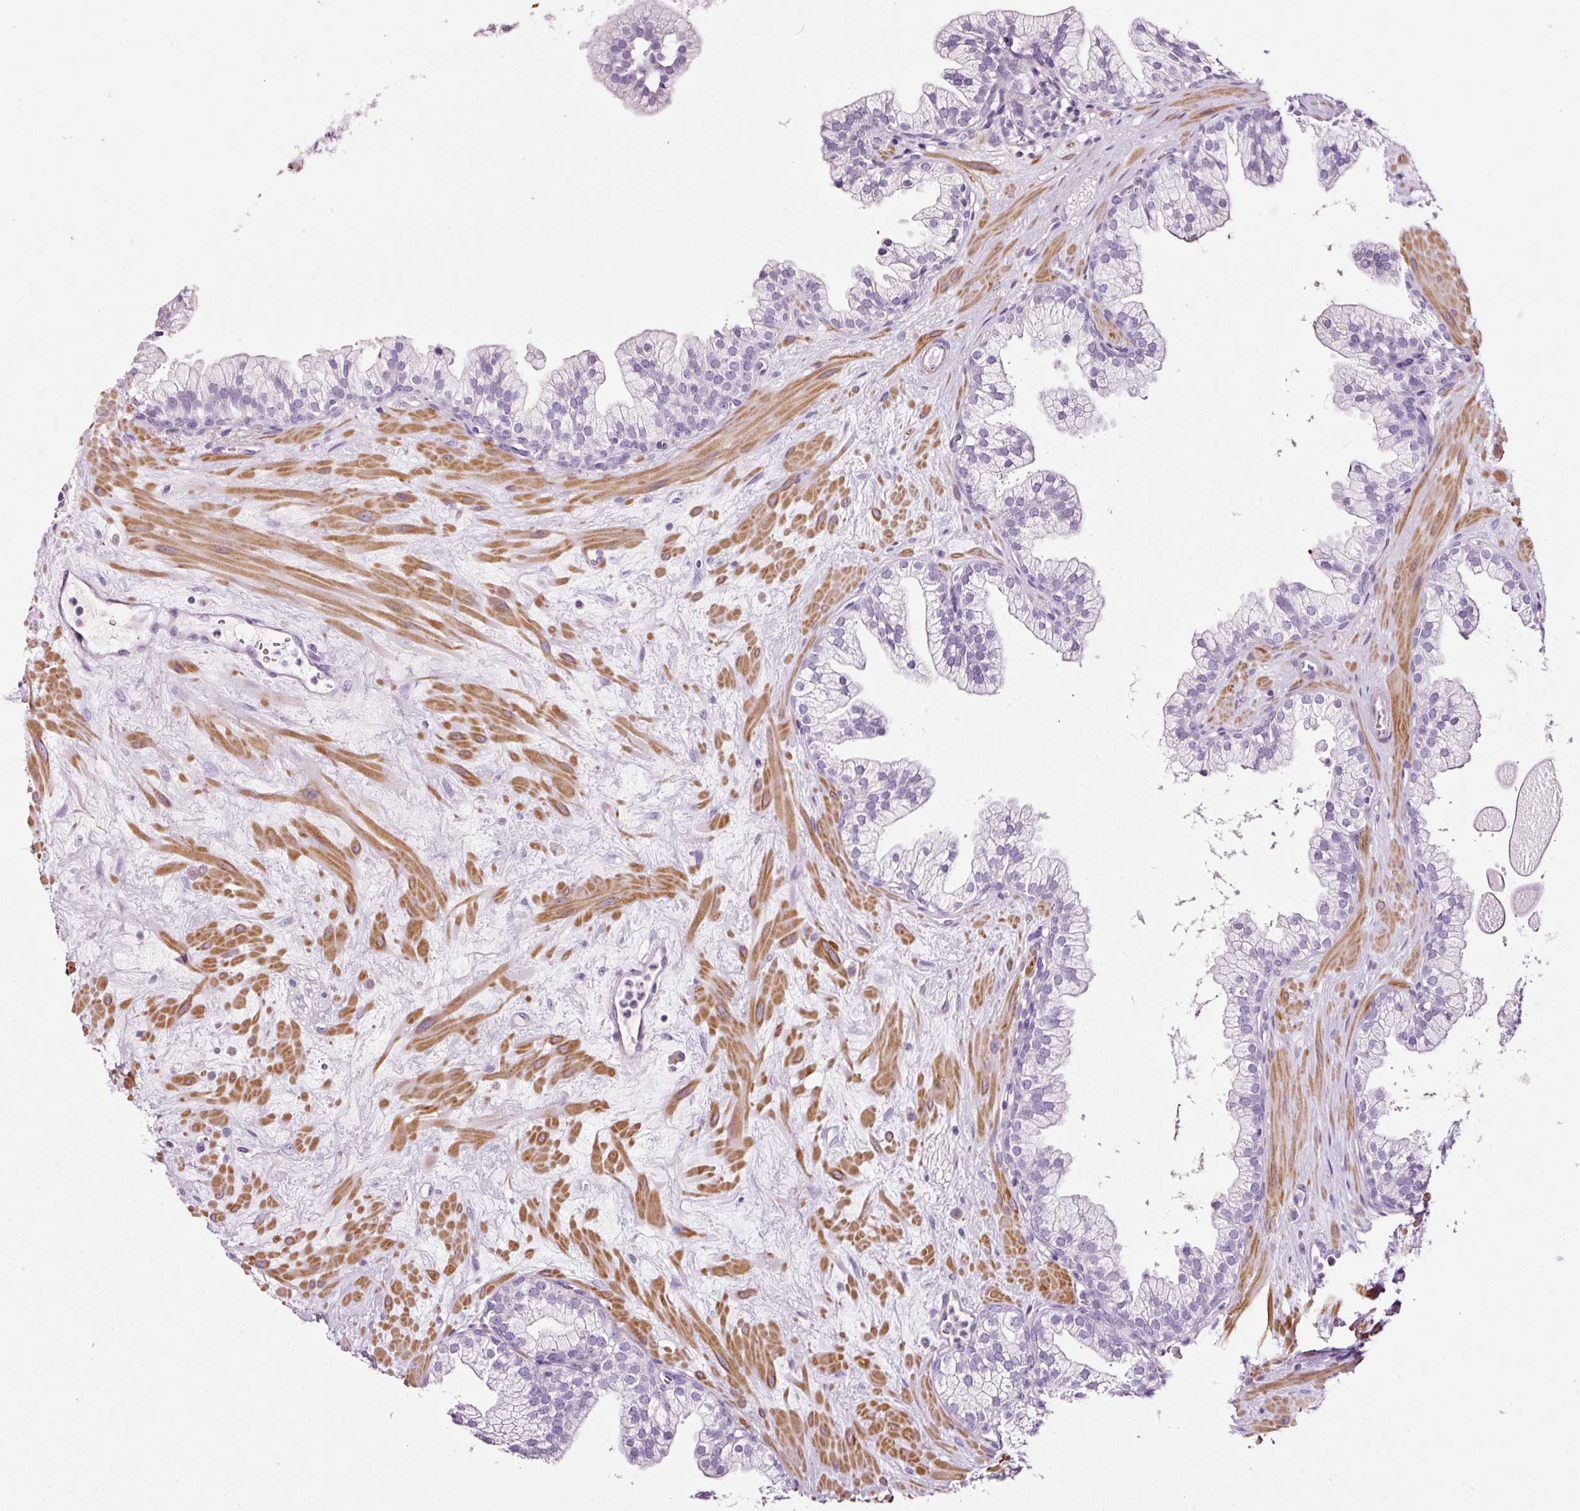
{"staining": {"intensity": "negative", "quantity": "none", "location": "none"}, "tissue": "prostate", "cell_type": "Glandular cells", "image_type": "normal", "snomed": [{"axis": "morphology", "description": "Normal tissue, NOS"}, {"axis": "topography", "description": "Prostate"}, {"axis": "topography", "description": "Peripheral nerve tissue"}], "caption": "A high-resolution micrograph shows IHC staining of unremarkable prostate, which reveals no significant staining in glandular cells. The staining was performed using DAB (3,3'-diaminobenzidine) to visualize the protein expression in brown, while the nuclei were stained in blue with hematoxylin (Magnification: 20x).", "gene": "CYB561A3", "patient": {"sex": "male", "age": 61}}